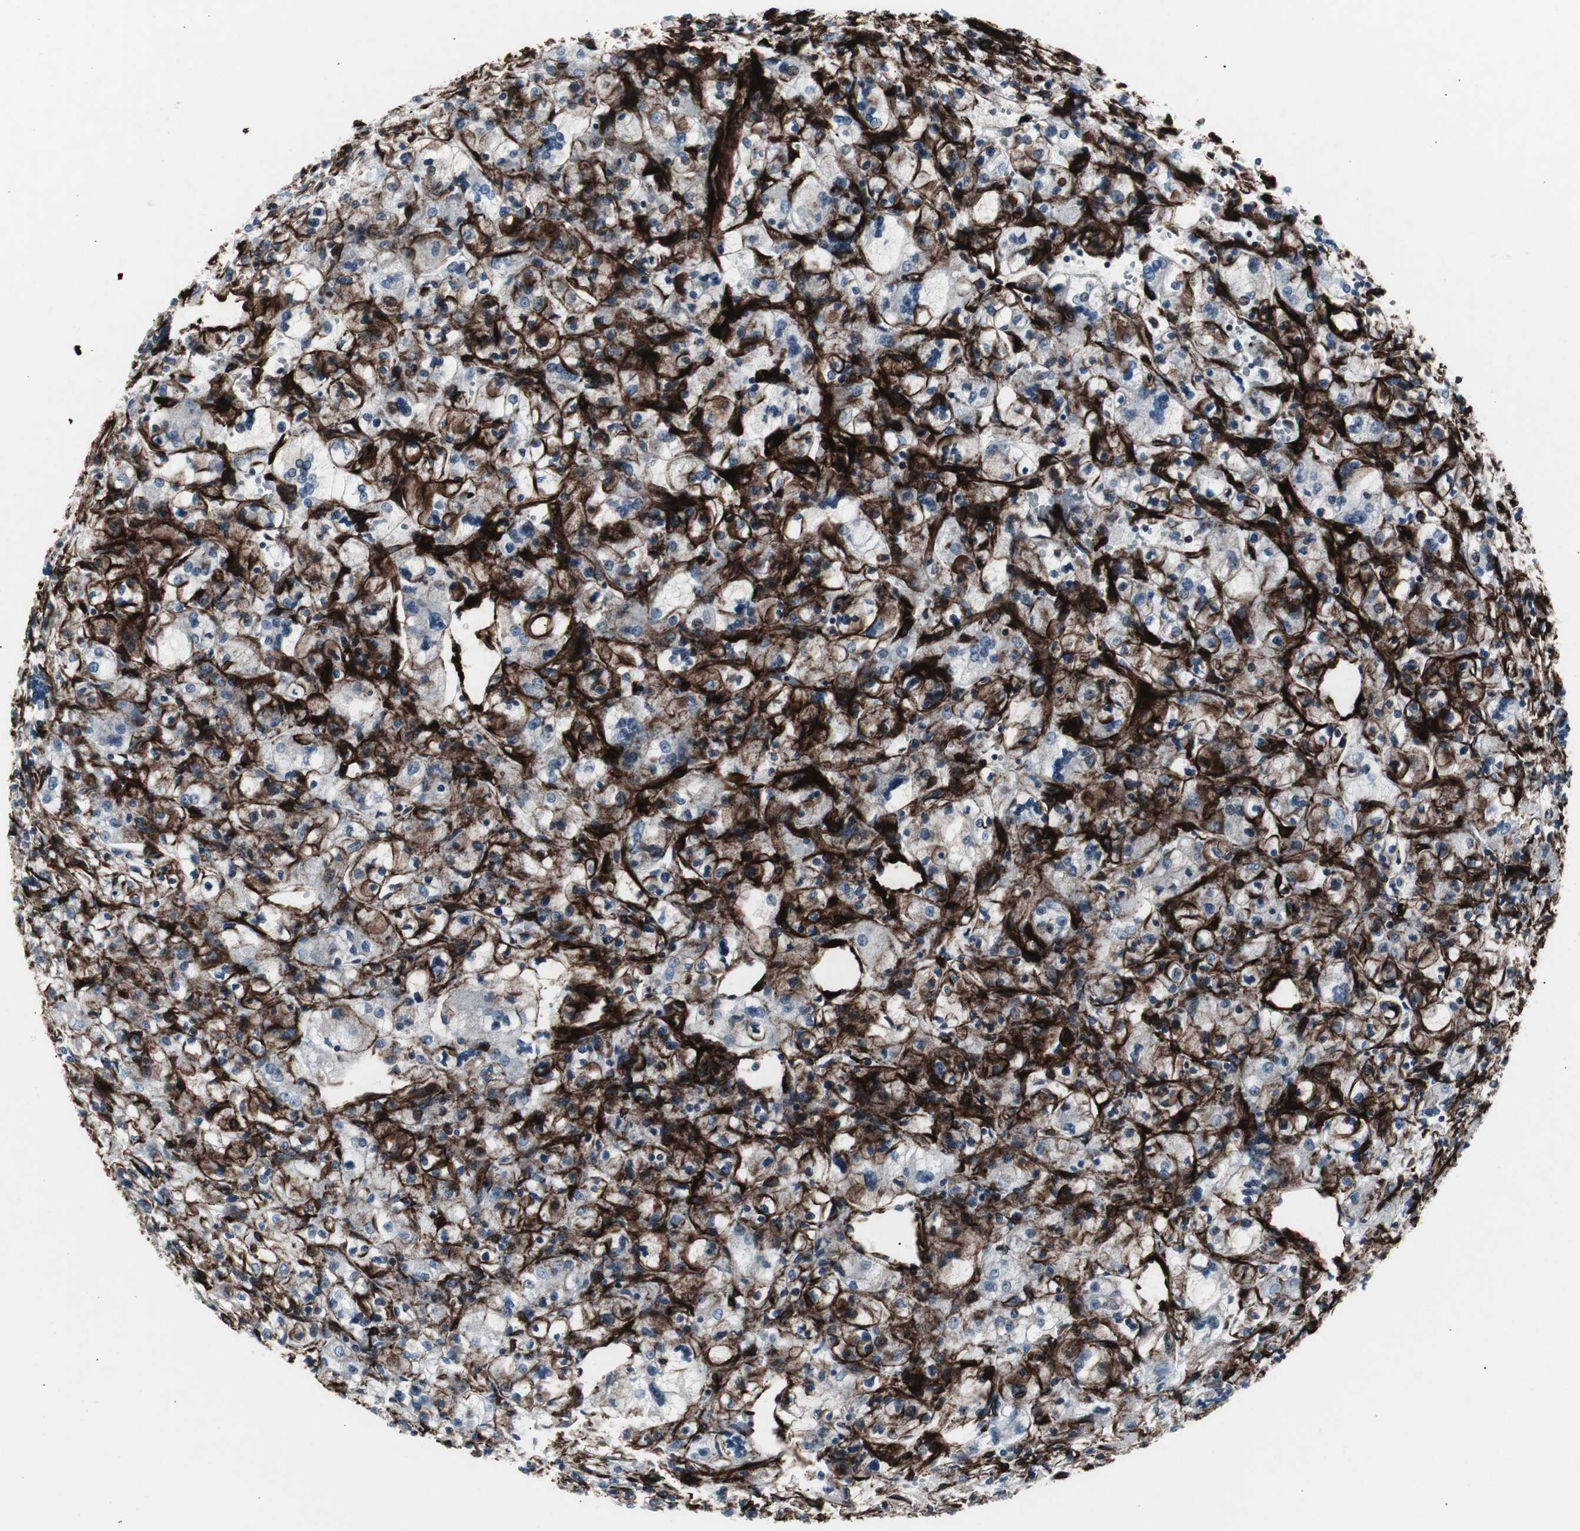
{"staining": {"intensity": "strong", "quantity": "25%-75%", "location": "cytoplasmic/membranous"}, "tissue": "renal cancer", "cell_type": "Tumor cells", "image_type": "cancer", "snomed": [{"axis": "morphology", "description": "Adenocarcinoma, NOS"}, {"axis": "topography", "description": "Kidney"}], "caption": "Protein staining reveals strong cytoplasmic/membranous expression in about 25%-75% of tumor cells in renal adenocarcinoma.", "gene": "PDGFA", "patient": {"sex": "female", "age": 83}}